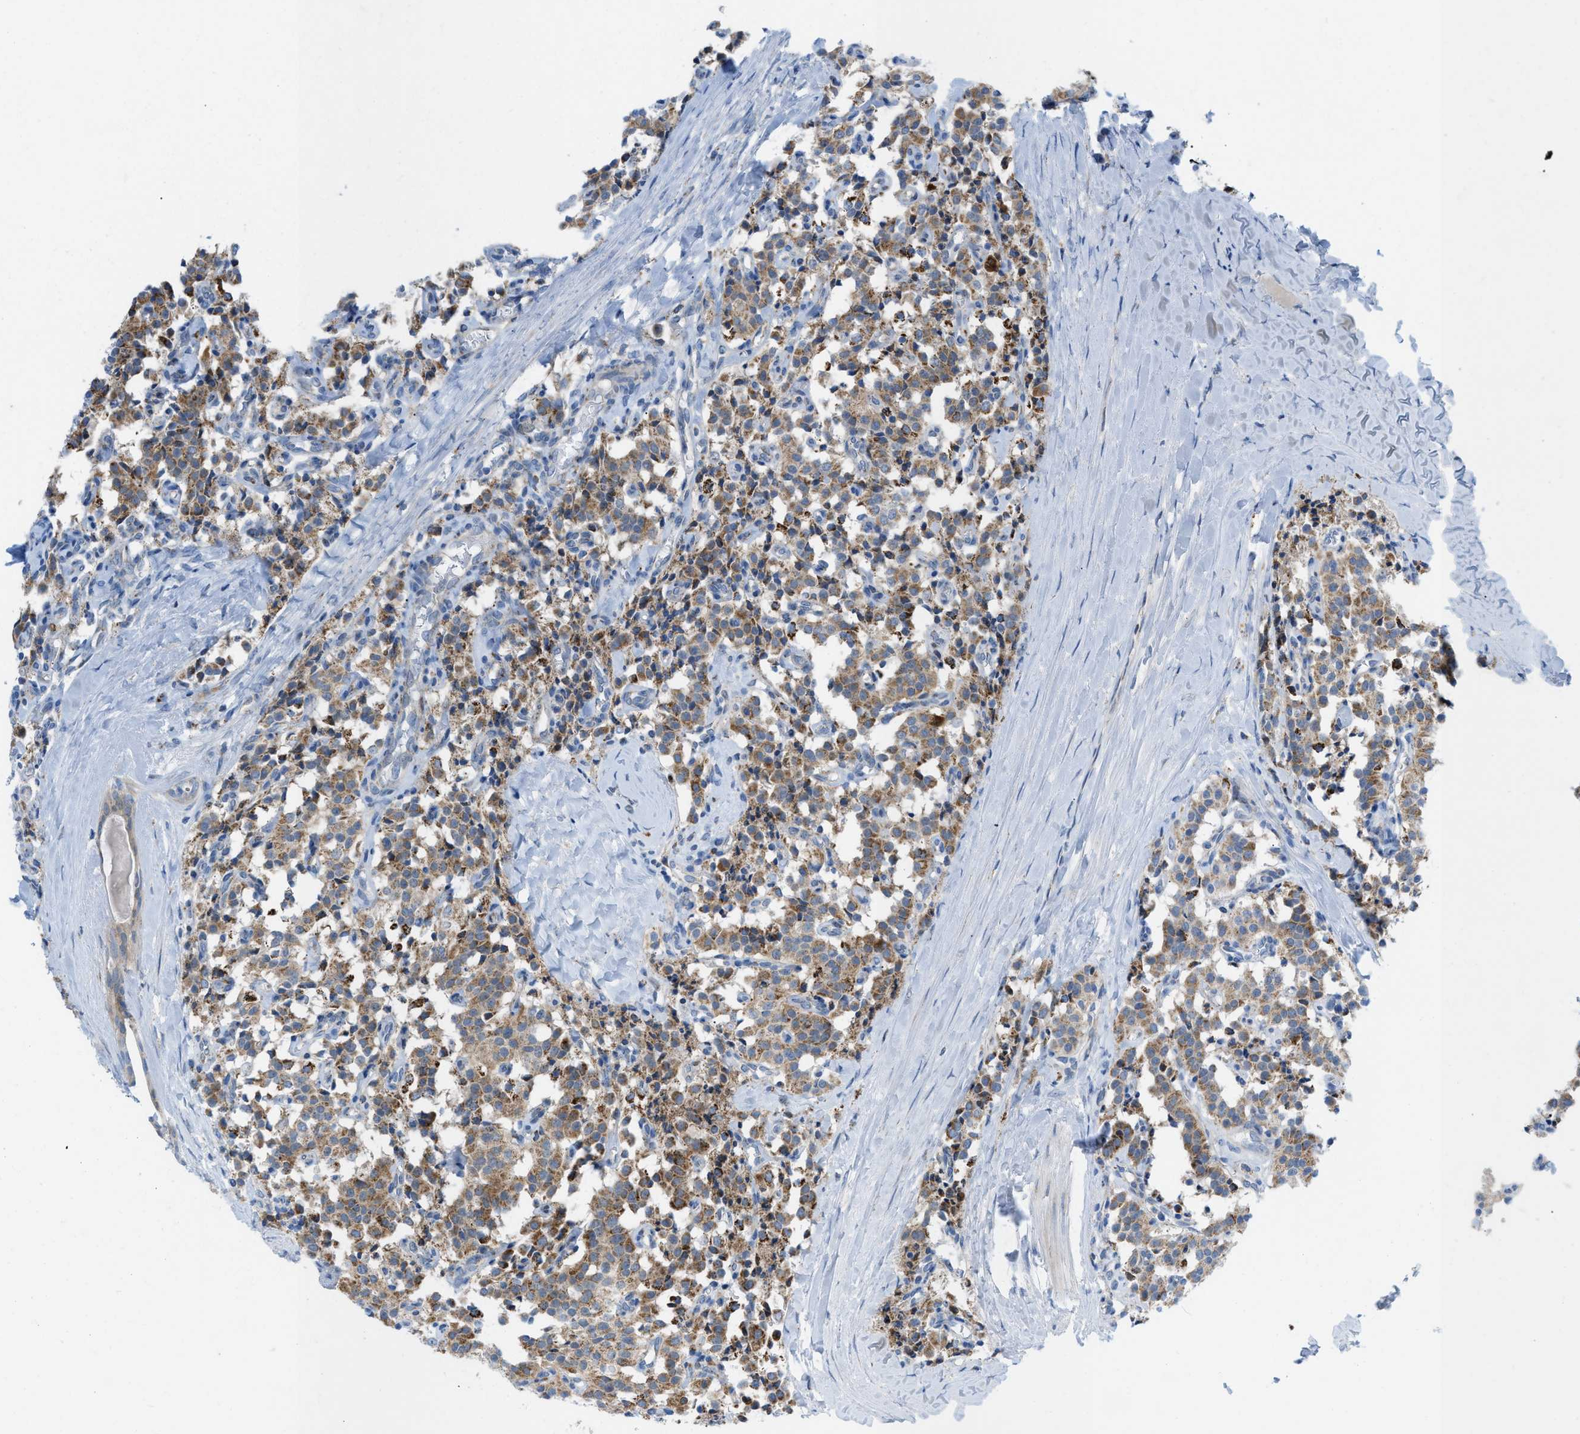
{"staining": {"intensity": "moderate", "quantity": ">75%", "location": "cytoplasmic/membranous"}, "tissue": "carcinoid", "cell_type": "Tumor cells", "image_type": "cancer", "snomed": [{"axis": "morphology", "description": "Carcinoid, malignant, NOS"}, {"axis": "topography", "description": "Lung"}], "caption": "High-magnification brightfield microscopy of malignant carcinoid stained with DAB (3,3'-diaminobenzidine) (brown) and counterstained with hematoxylin (blue). tumor cells exhibit moderate cytoplasmic/membranous expression is seen in approximately>75% of cells.", "gene": "RBBP9", "patient": {"sex": "male", "age": 30}}